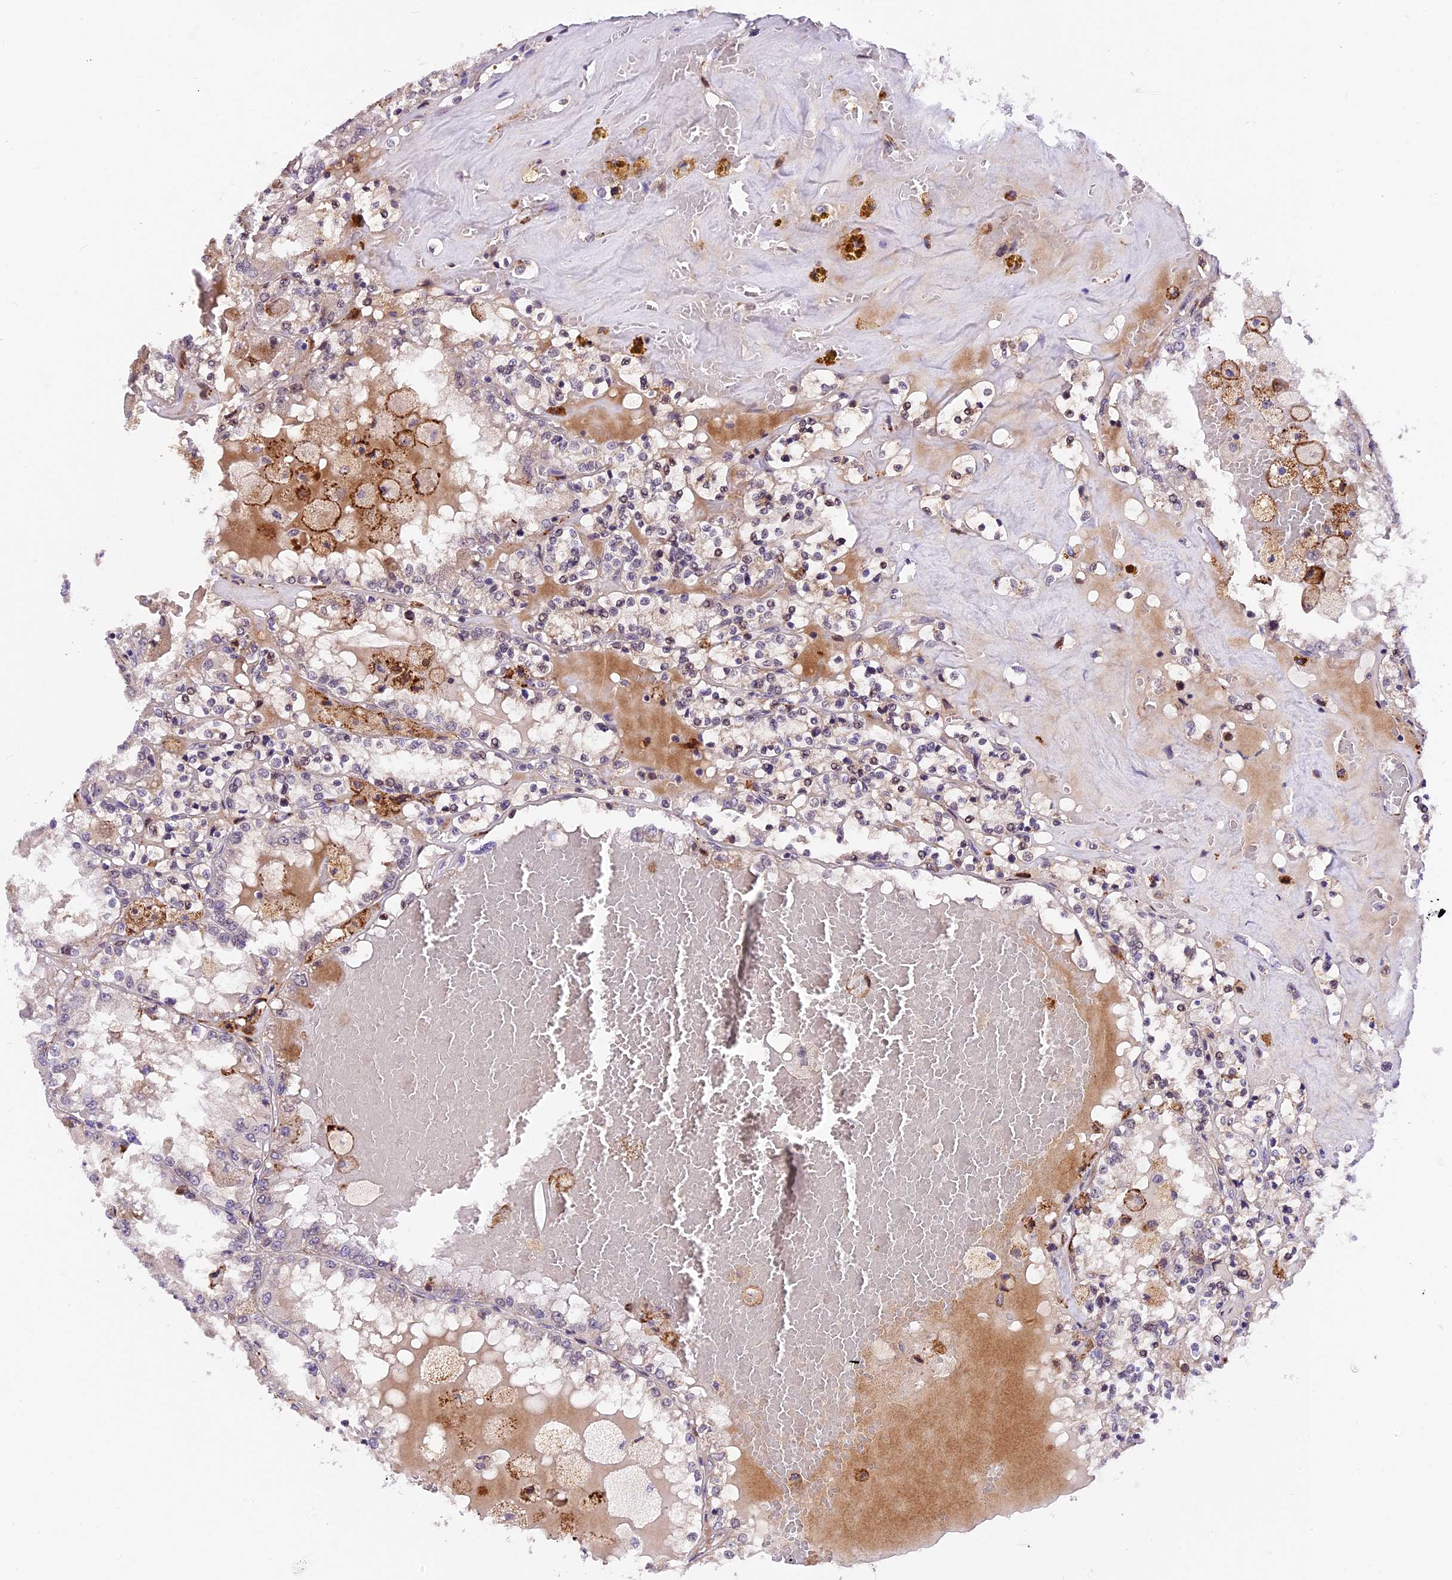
{"staining": {"intensity": "negative", "quantity": "none", "location": "none"}, "tissue": "renal cancer", "cell_type": "Tumor cells", "image_type": "cancer", "snomed": [{"axis": "morphology", "description": "Adenocarcinoma, NOS"}, {"axis": "topography", "description": "Kidney"}], "caption": "DAB (3,3'-diaminobenzidine) immunohistochemical staining of renal adenocarcinoma demonstrates no significant expression in tumor cells. The staining was performed using DAB (3,3'-diaminobenzidine) to visualize the protein expression in brown, while the nuclei were stained in blue with hematoxylin (Magnification: 20x).", "gene": "FBXO45", "patient": {"sex": "female", "age": 56}}